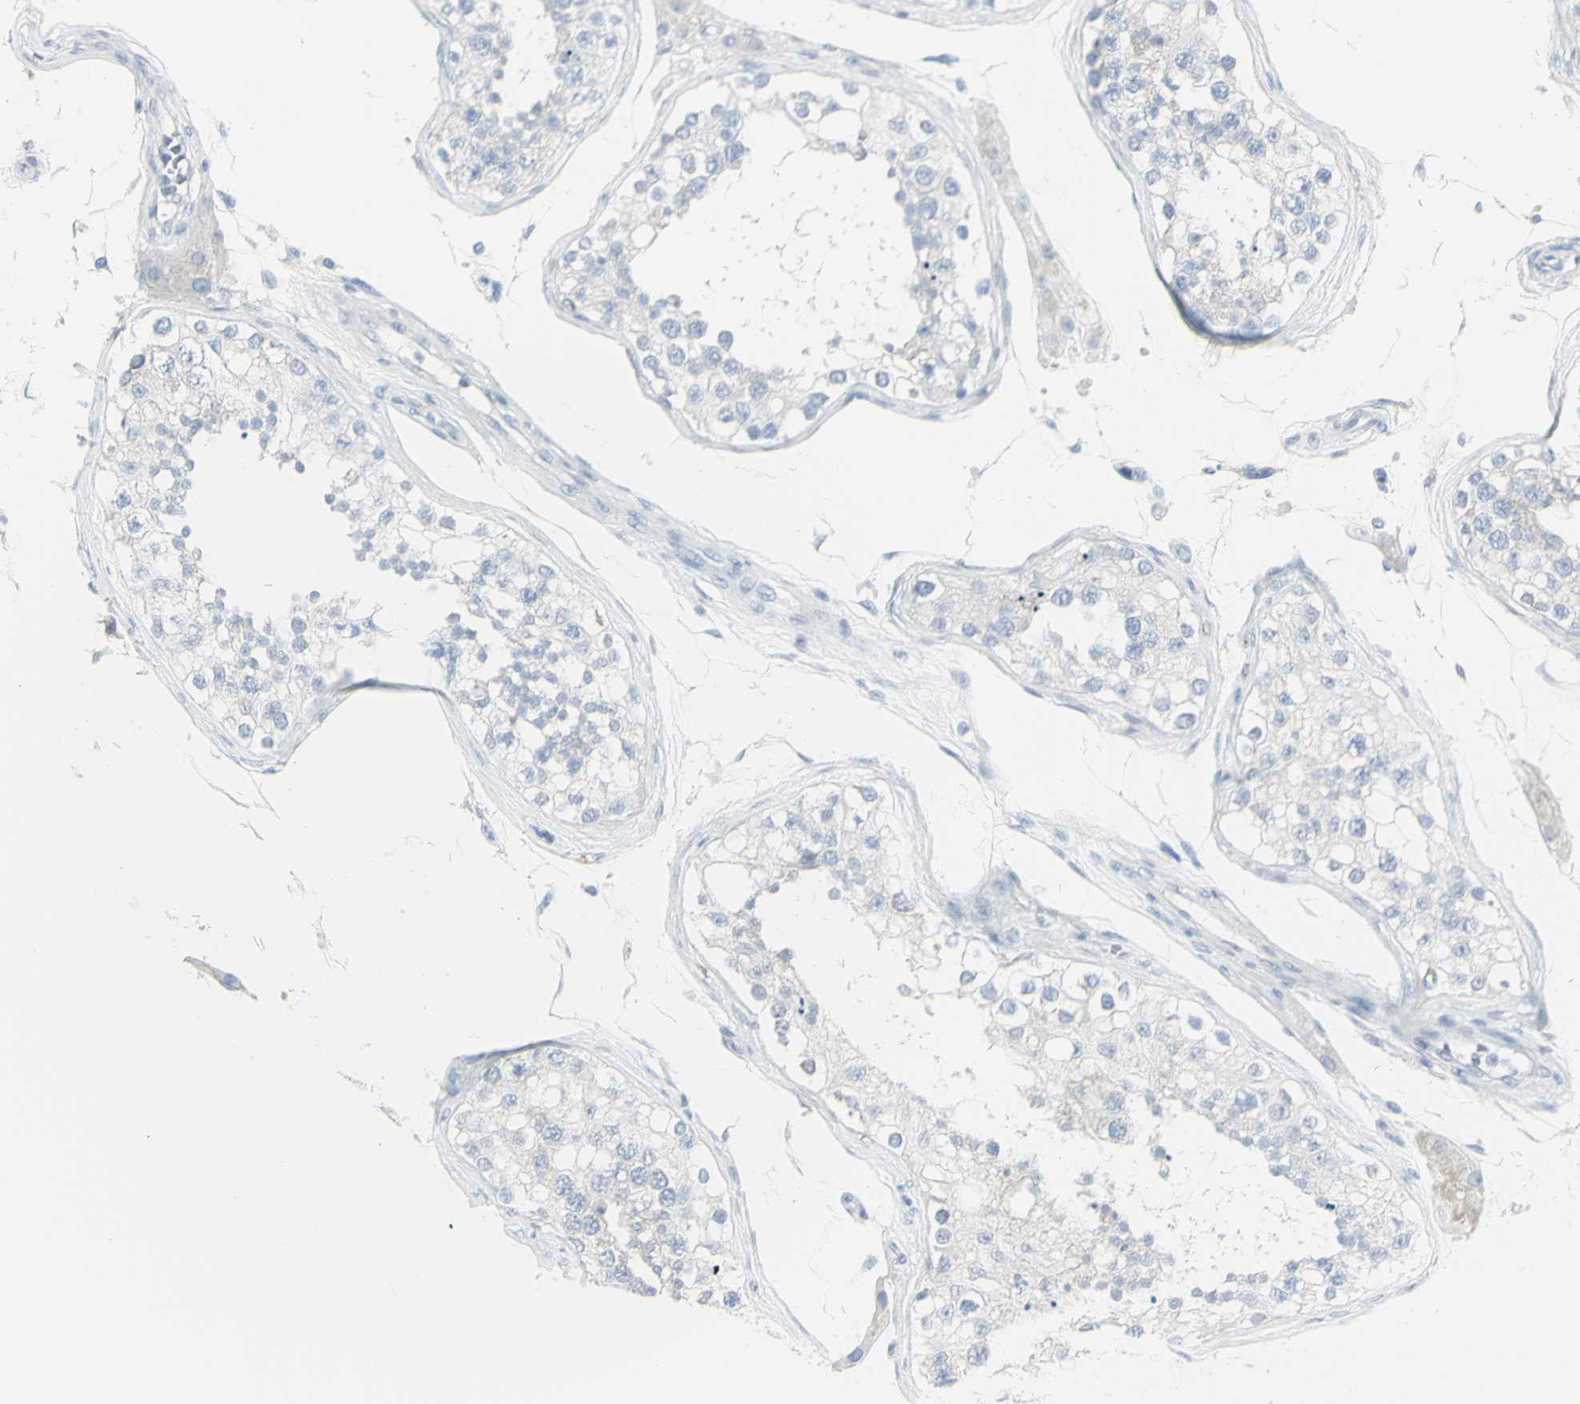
{"staining": {"intensity": "negative", "quantity": "none", "location": "none"}, "tissue": "testis", "cell_type": "Cells in seminiferous ducts", "image_type": "normal", "snomed": [{"axis": "morphology", "description": "Normal tissue, NOS"}, {"axis": "topography", "description": "Testis"}], "caption": "This is a micrograph of immunohistochemistry staining of benign testis, which shows no staining in cells in seminiferous ducts. The staining is performed using DAB brown chromogen with nuclei counter-stained in using hematoxylin.", "gene": "ENSG00000198211", "patient": {"sex": "male", "age": 68}}